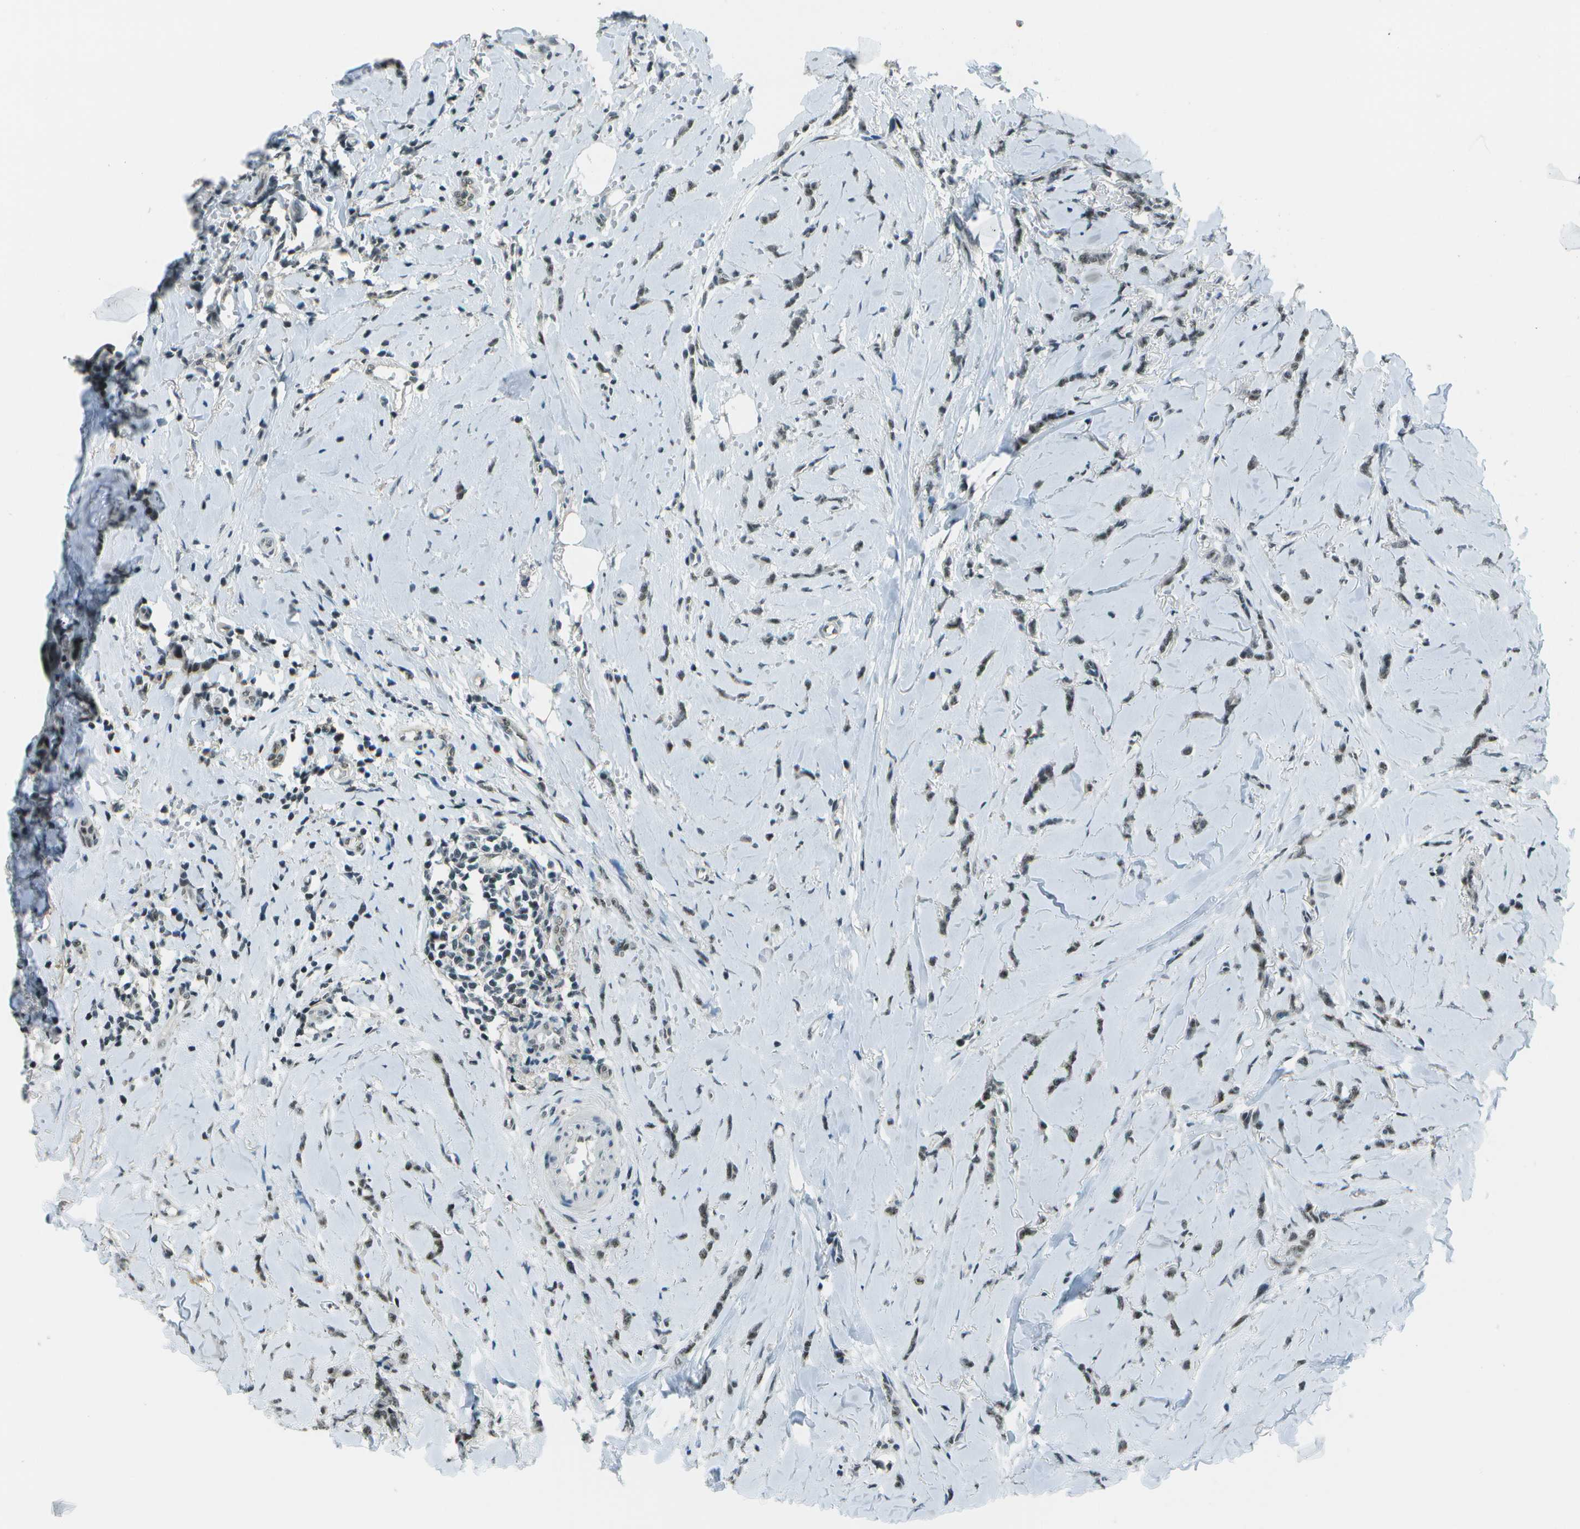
{"staining": {"intensity": "negative", "quantity": "none", "location": "none"}, "tissue": "breast cancer", "cell_type": "Tumor cells", "image_type": "cancer", "snomed": [{"axis": "morphology", "description": "Lobular carcinoma"}, {"axis": "topography", "description": "Skin"}, {"axis": "topography", "description": "Breast"}], "caption": "Immunohistochemistry (IHC) micrograph of neoplastic tissue: breast lobular carcinoma stained with DAB shows no significant protein positivity in tumor cells.", "gene": "DEPDC1", "patient": {"sex": "female", "age": 46}}